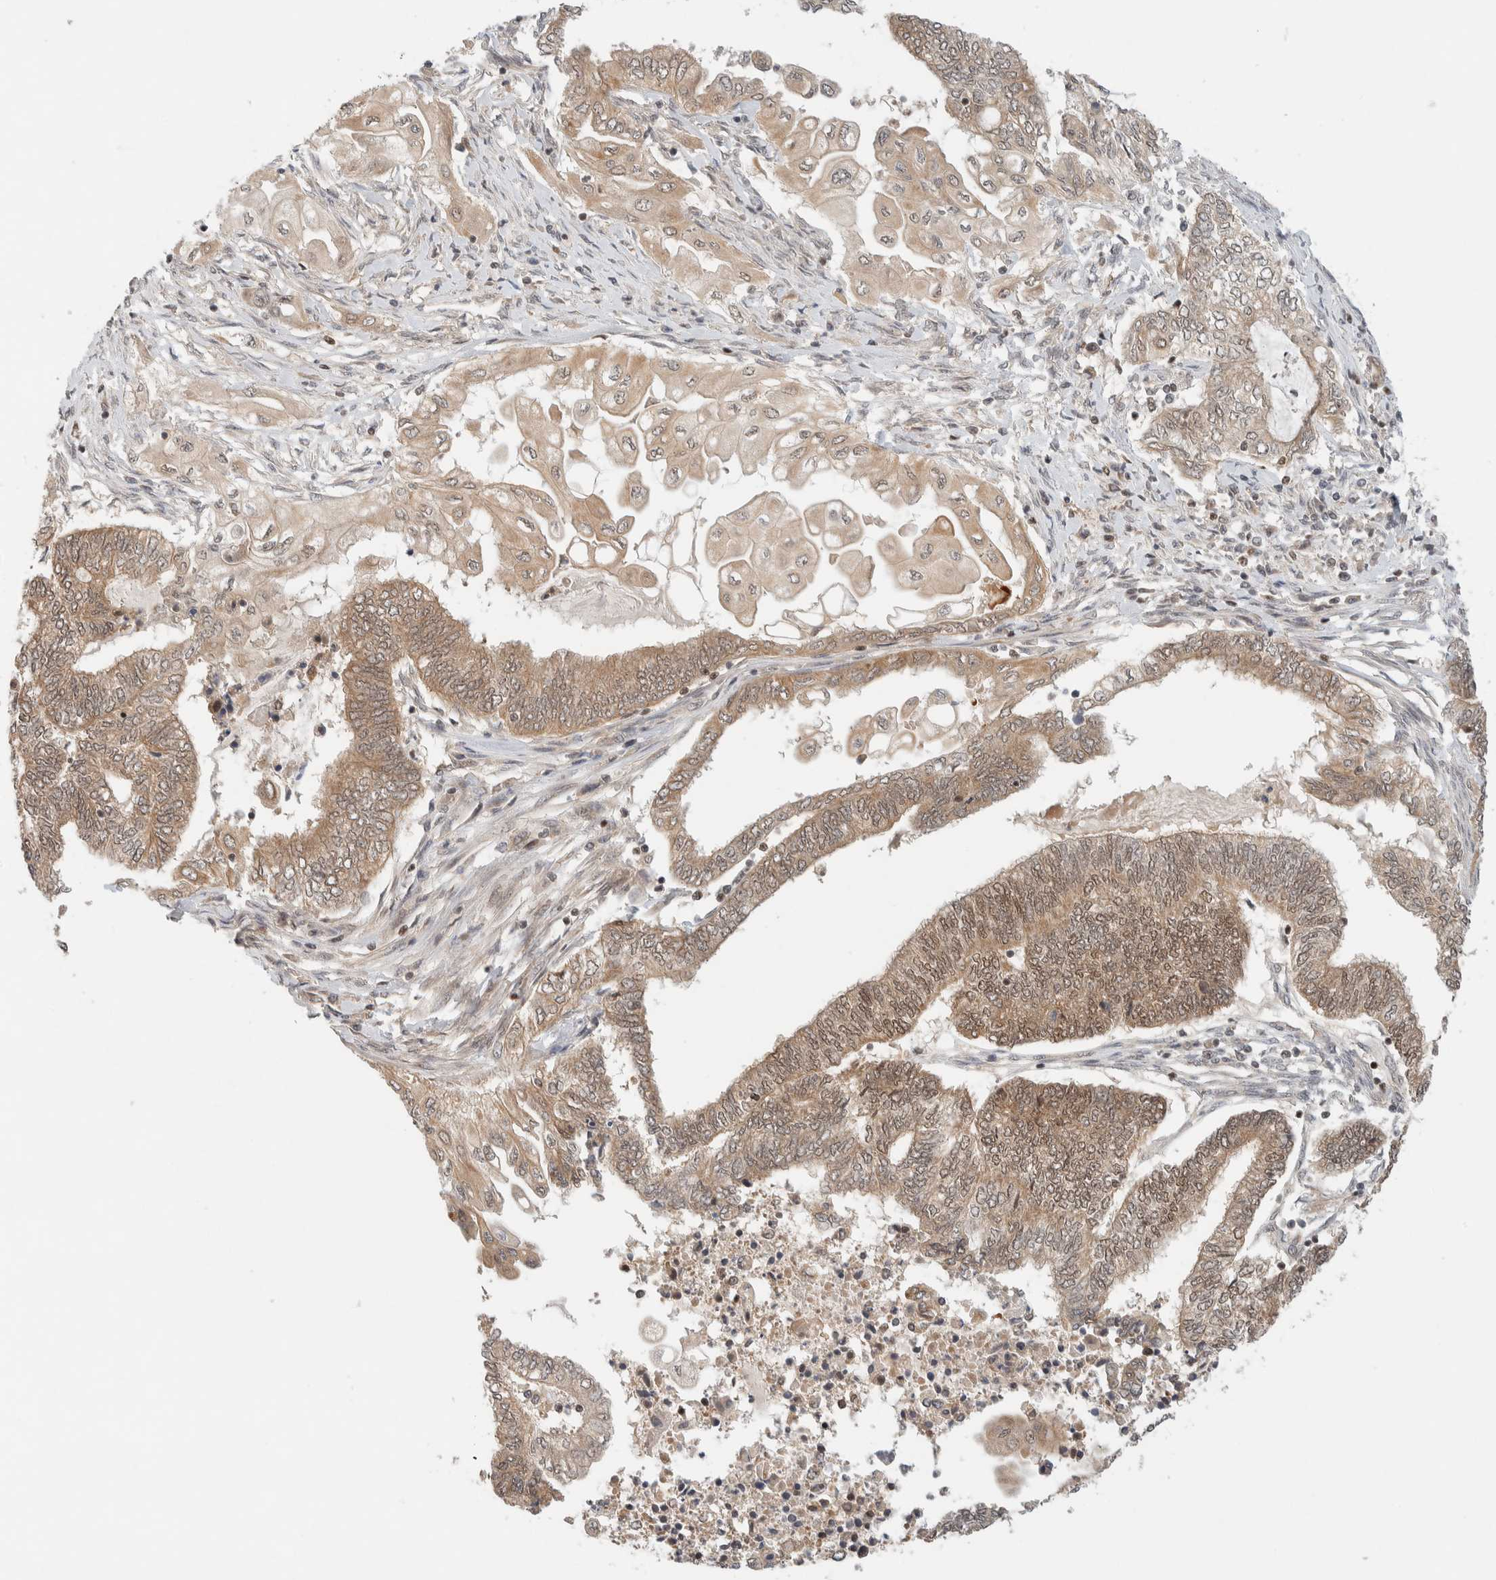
{"staining": {"intensity": "moderate", "quantity": ">75%", "location": "cytoplasmic/membranous,nuclear"}, "tissue": "endometrial cancer", "cell_type": "Tumor cells", "image_type": "cancer", "snomed": [{"axis": "morphology", "description": "Adenocarcinoma, NOS"}, {"axis": "topography", "description": "Uterus"}, {"axis": "topography", "description": "Endometrium"}], "caption": "A high-resolution histopathology image shows immunohistochemistry staining of endometrial cancer, which demonstrates moderate cytoplasmic/membranous and nuclear positivity in approximately >75% of tumor cells.", "gene": "C8orf76", "patient": {"sex": "female", "age": 70}}